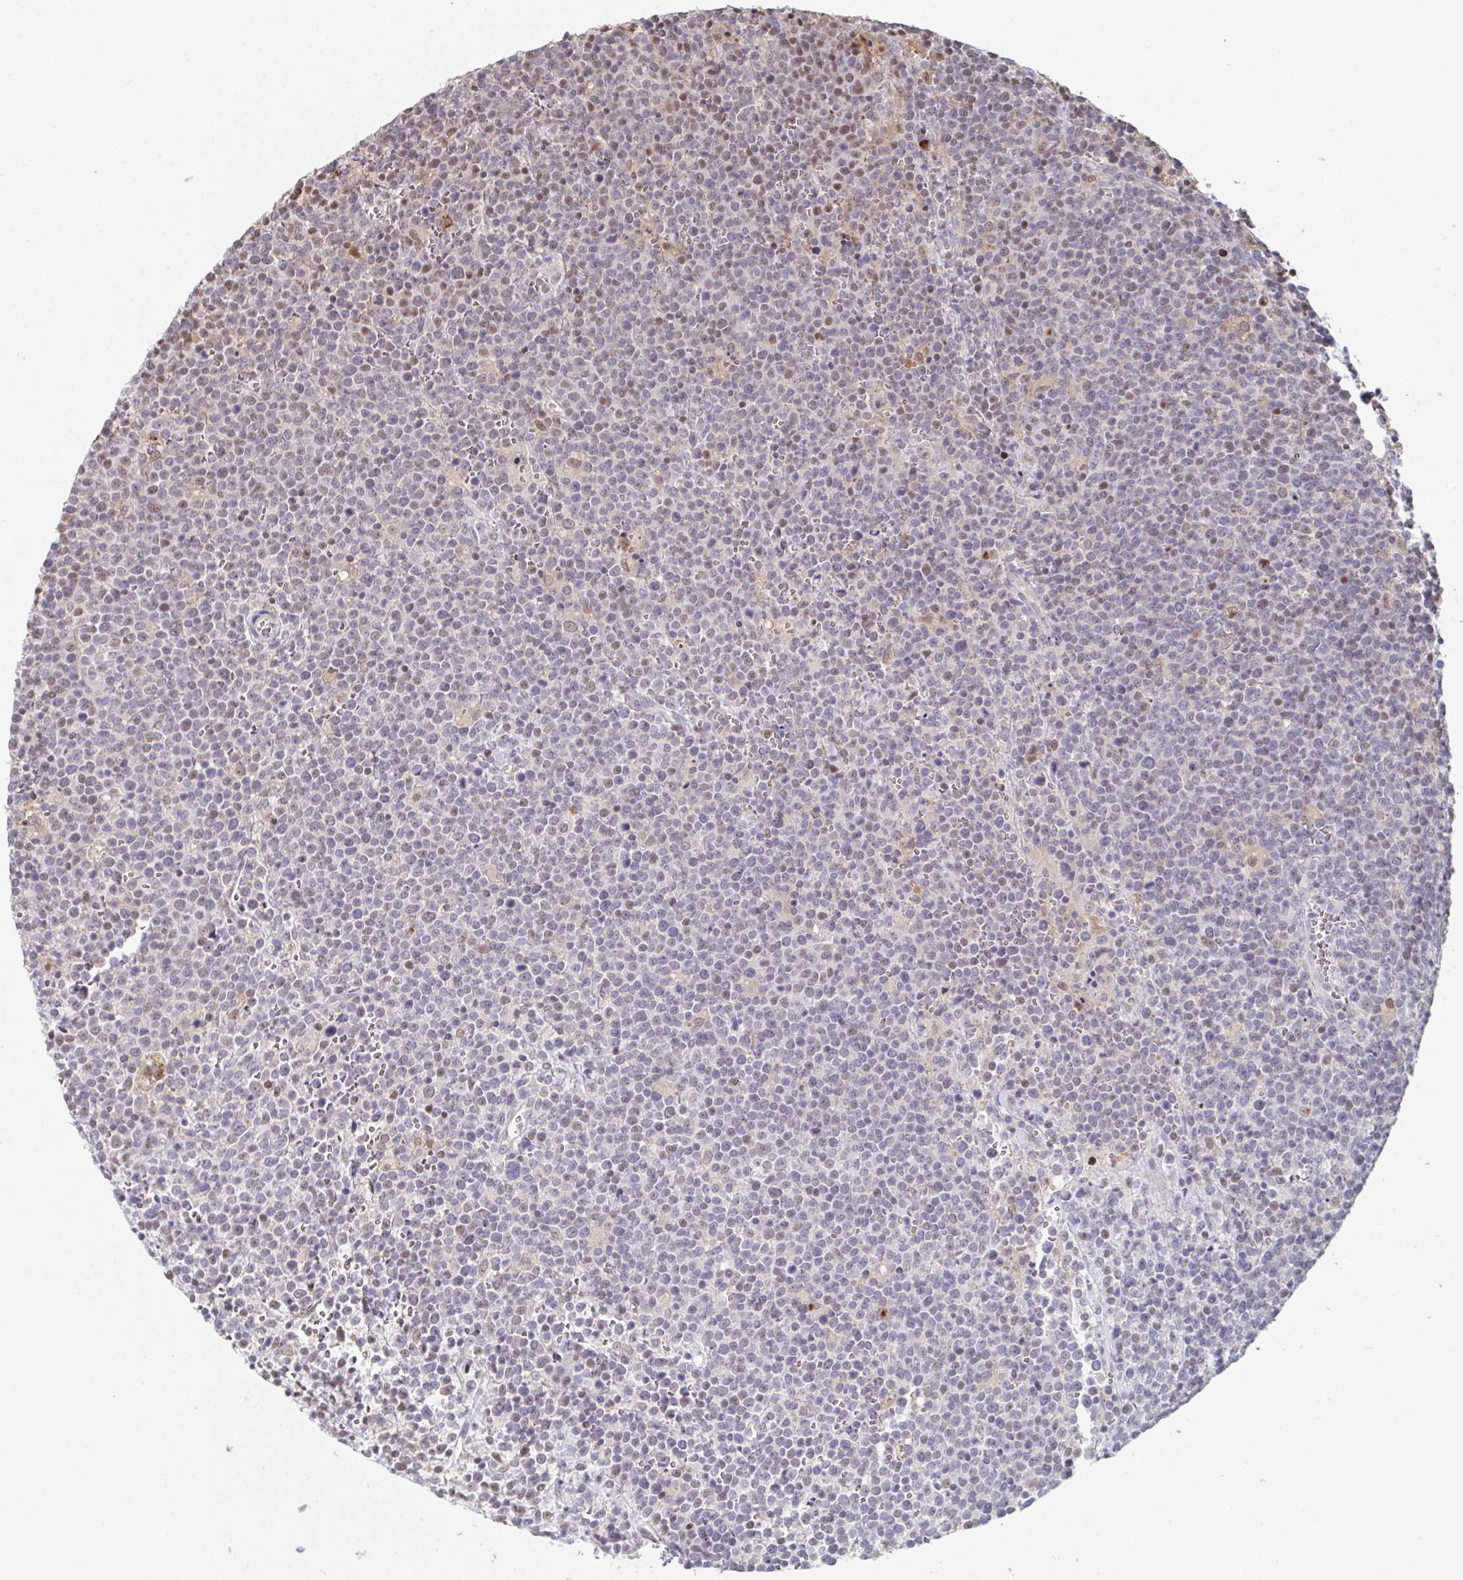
{"staining": {"intensity": "negative", "quantity": "none", "location": "none"}, "tissue": "lymphoma", "cell_type": "Tumor cells", "image_type": "cancer", "snomed": [{"axis": "morphology", "description": "Malignant lymphoma, non-Hodgkin's type, High grade"}, {"axis": "topography", "description": "Lymph node"}], "caption": "Tumor cells are negative for protein expression in human lymphoma.", "gene": "ACD", "patient": {"sex": "male", "age": 61}}